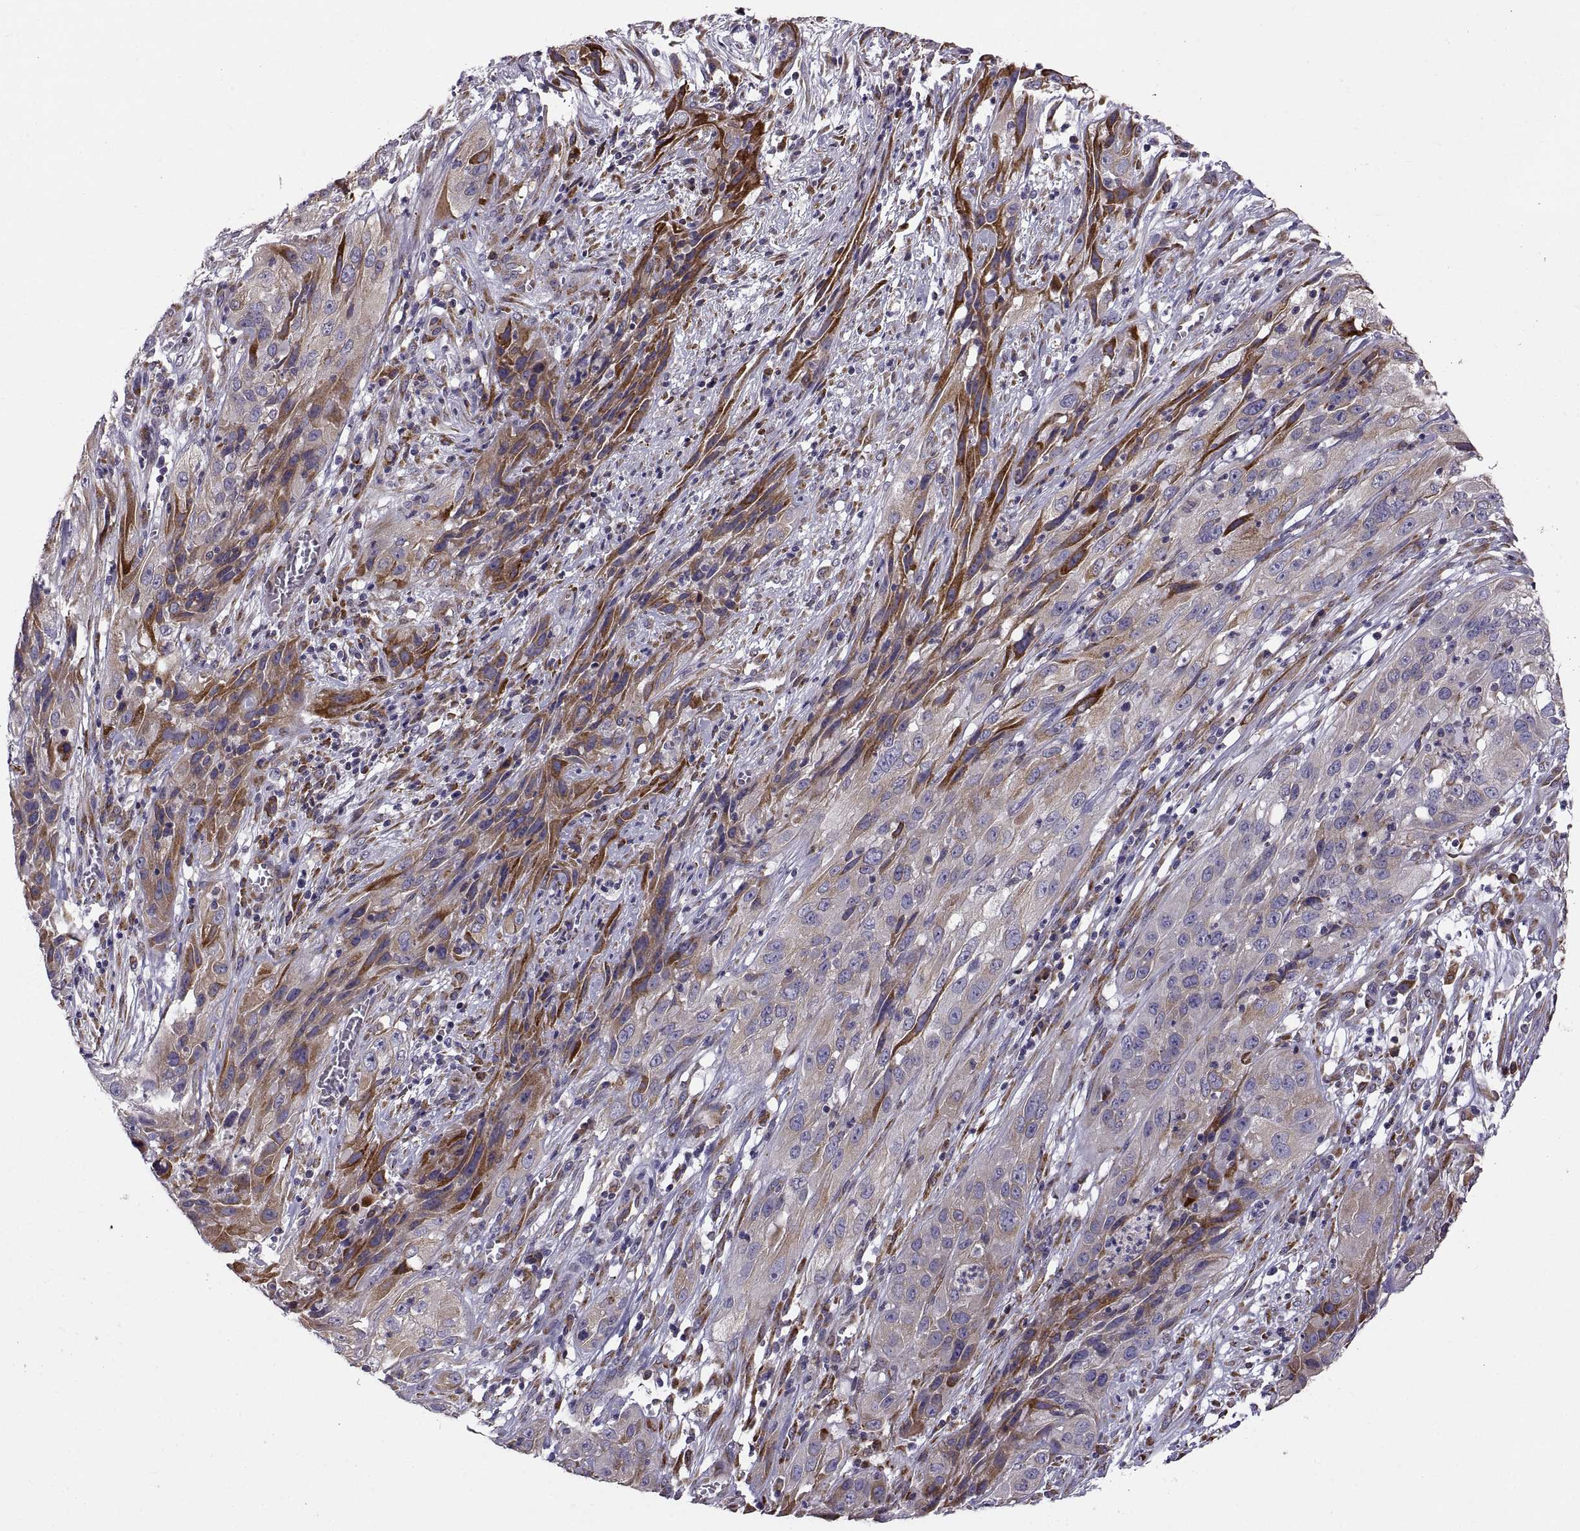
{"staining": {"intensity": "weak", "quantity": "<25%", "location": "cytoplasmic/membranous"}, "tissue": "cervical cancer", "cell_type": "Tumor cells", "image_type": "cancer", "snomed": [{"axis": "morphology", "description": "Squamous cell carcinoma, NOS"}, {"axis": "topography", "description": "Cervix"}], "caption": "Tumor cells are negative for brown protein staining in squamous cell carcinoma (cervical). Nuclei are stained in blue.", "gene": "PLEKHB2", "patient": {"sex": "female", "age": 32}}